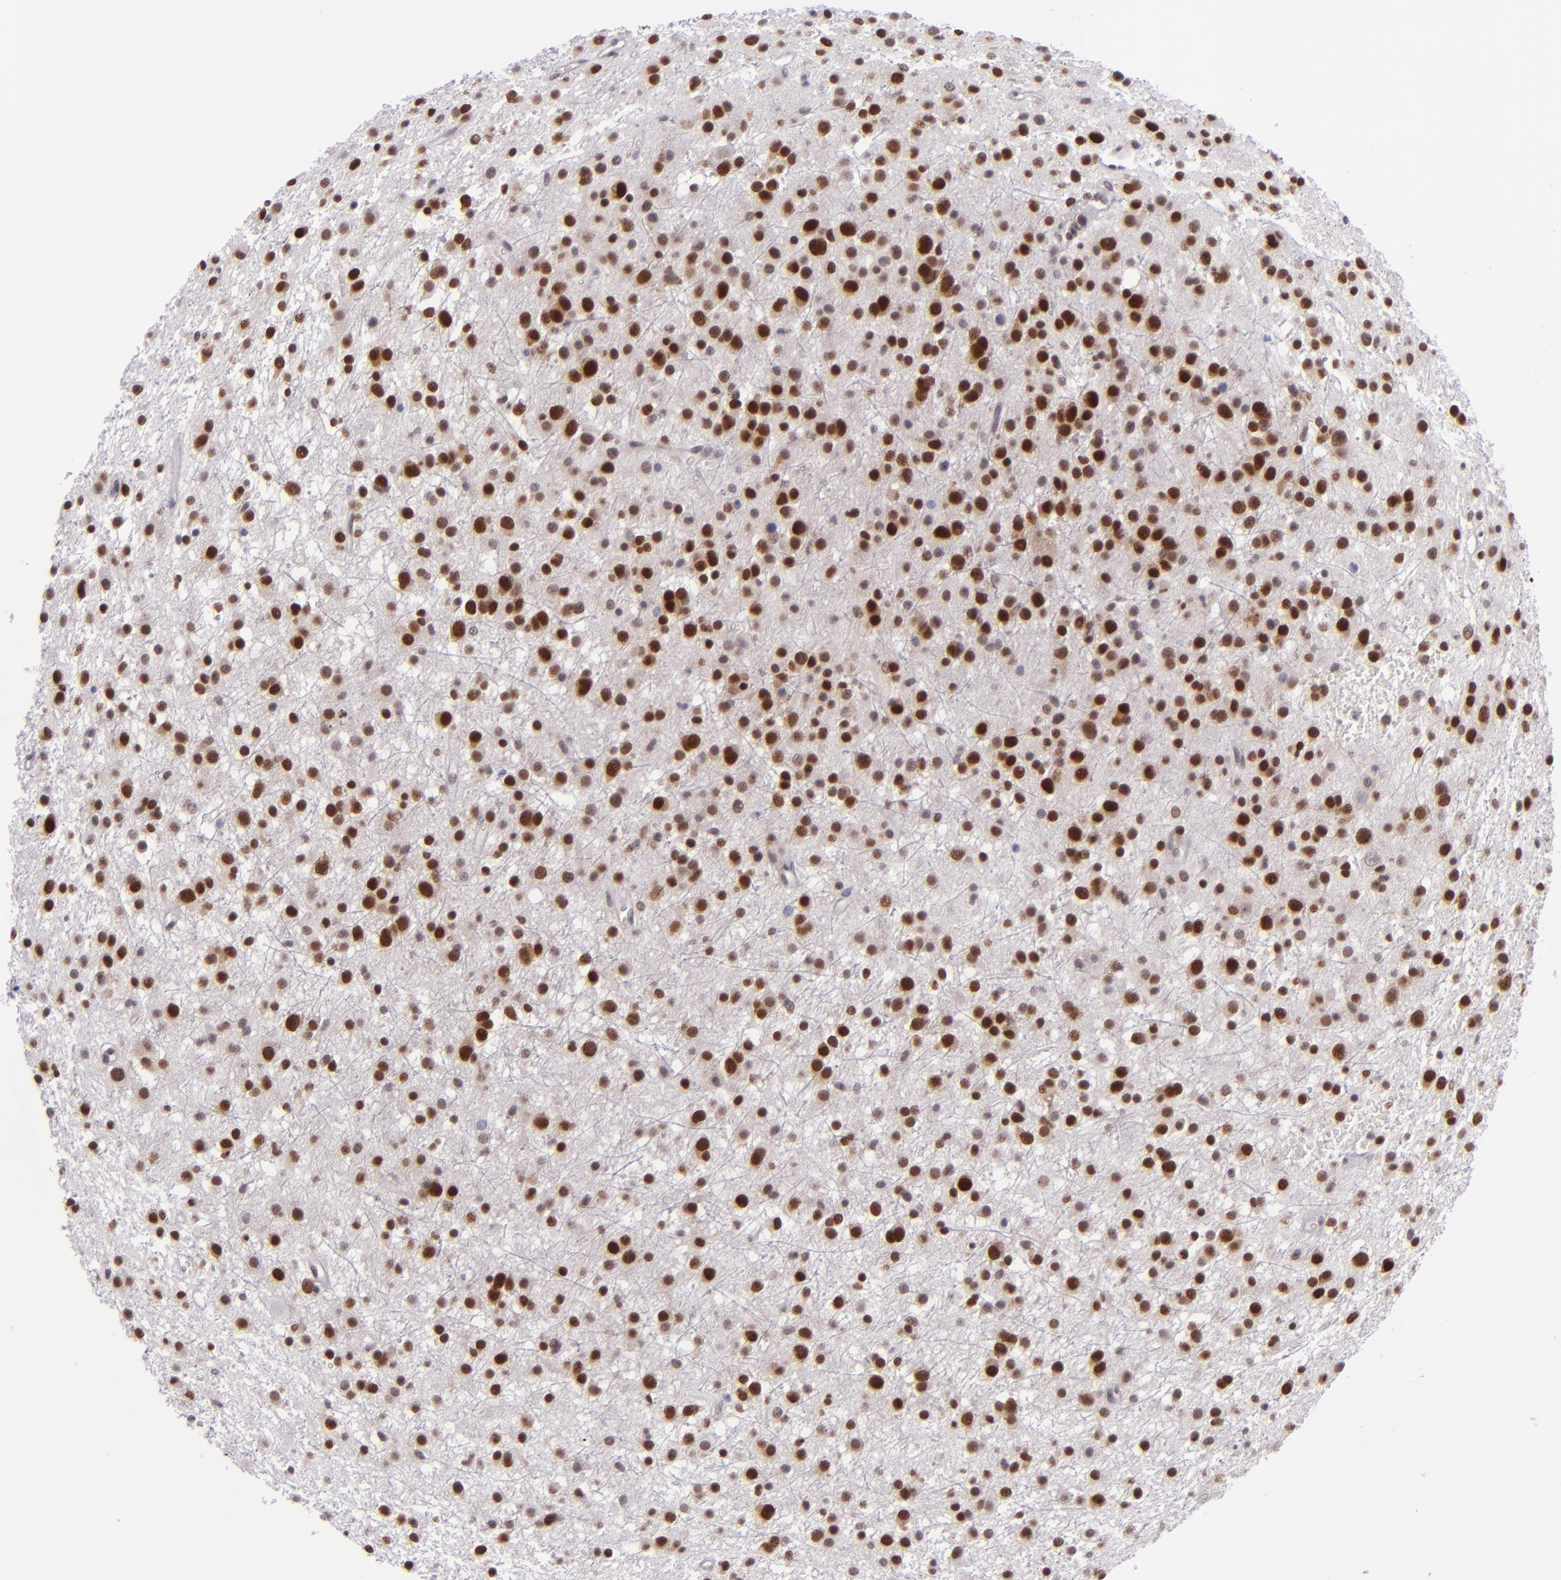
{"staining": {"intensity": "moderate", "quantity": ">75%", "location": "nuclear"}, "tissue": "glioma", "cell_type": "Tumor cells", "image_type": "cancer", "snomed": [{"axis": "morphology", "description": "Glioma, malignant, Low grade"}, {"axis": "topography", "description": "Brain"}], "caption": "An image of malignant glioma (low-grade) stained for a protein exhibits moderate nuclear brown staining in tumor cells.", "gene": "BAG1", "patient": {"sex": "female", "age": 36}}